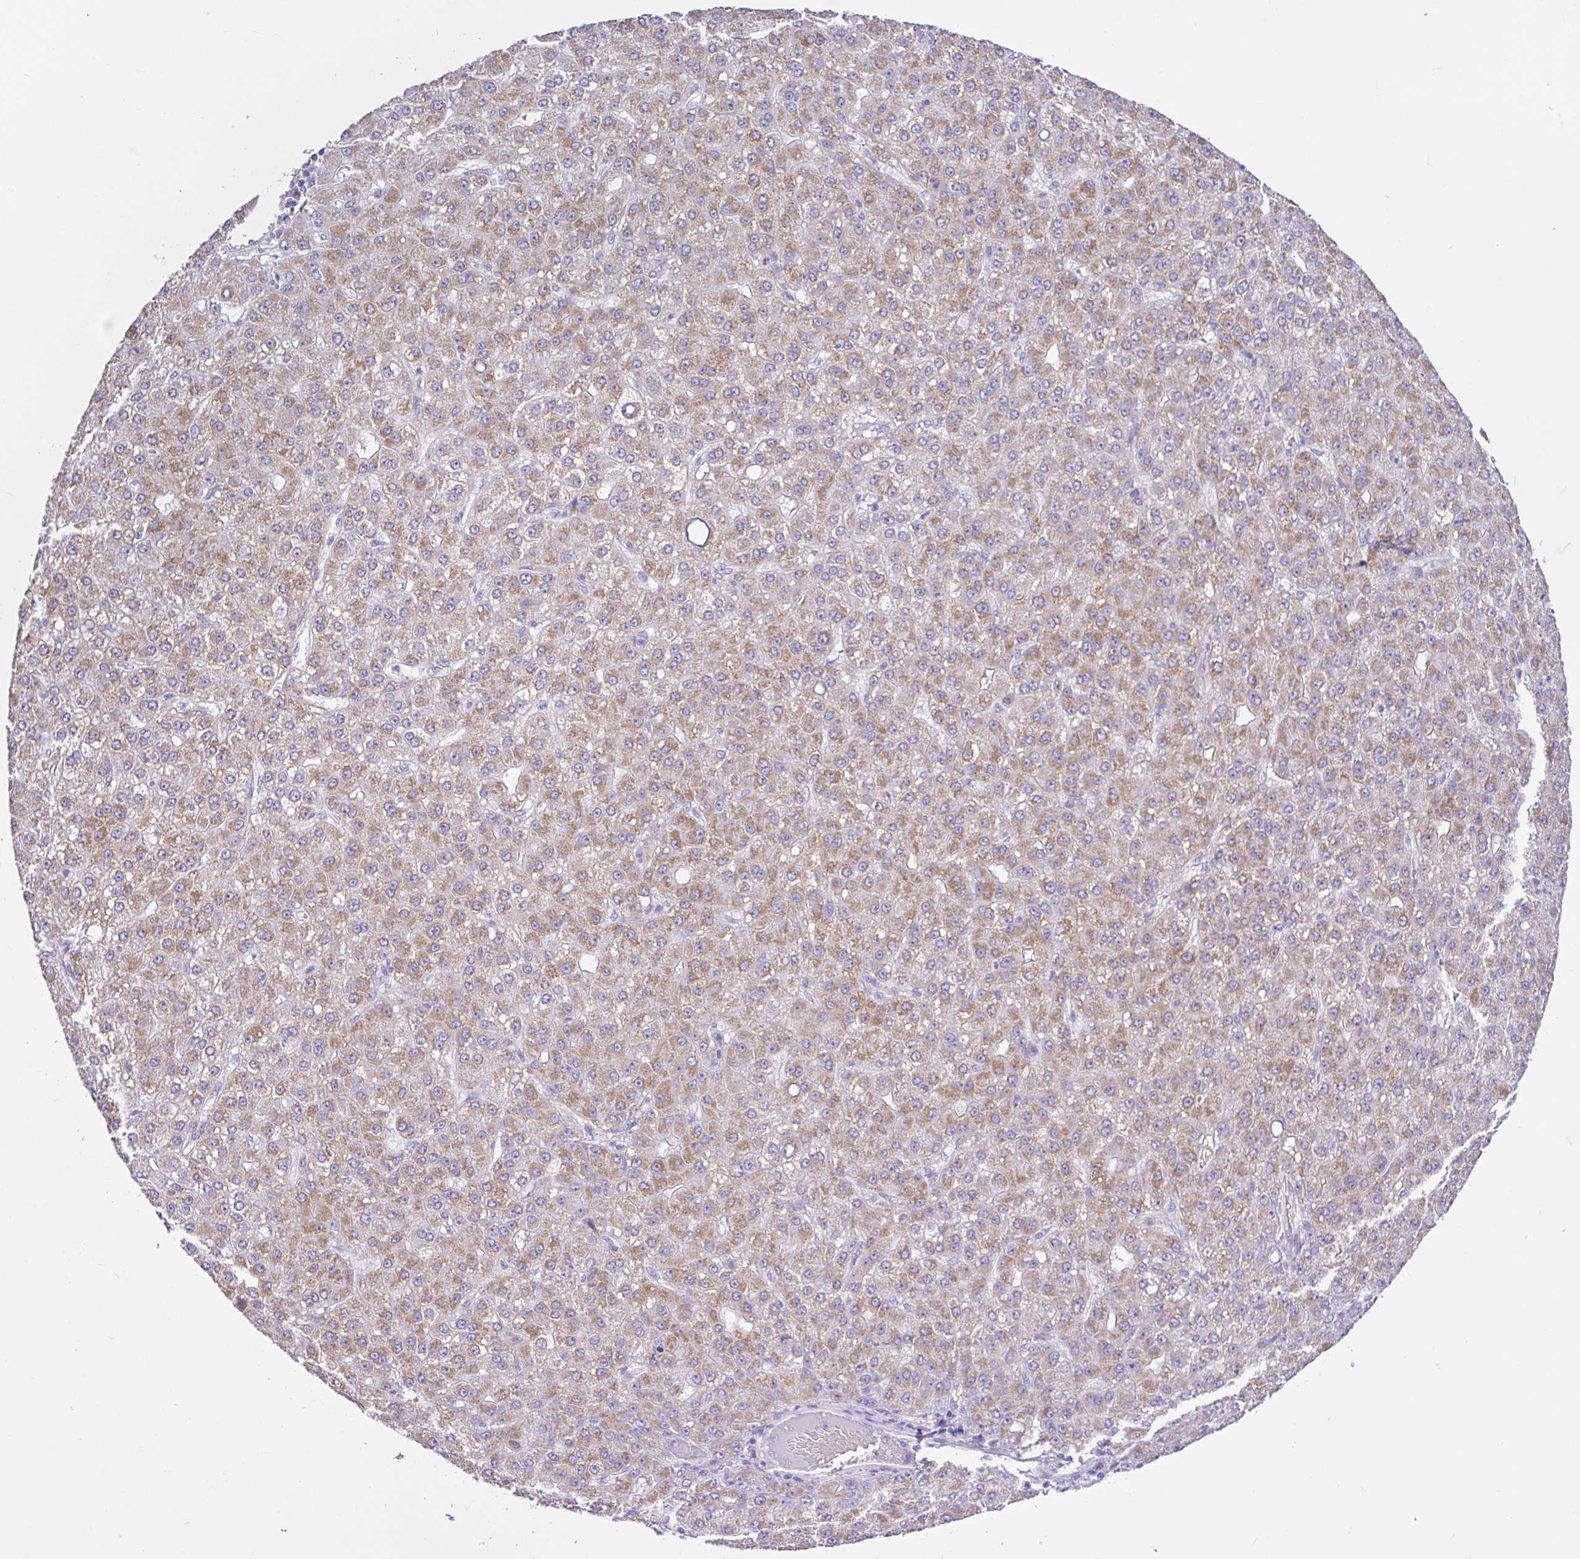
{"staining": {"intensity": "moderate", "quantity": "25%-75%", "location": "cytoplasmic/membranous"}, "tissue": "liver cancer", "cell_type": "Tumor cells", "image_type": "cancer", "snomed": [{"axis": "morphology", "description": "Carcinoma, Hepatocellular, NOS"}, {"axis": "topography", "description": "Liver"}], "caption": "Approximately 25%-75% of tumor cells in human liver cancer demonstrate moderate cytoplasmic/membranous protein expression as visualized by brown immunohistochemical staining.", "gene": "NDUFS2", "patient": {"sex": "male", "age": 67}}